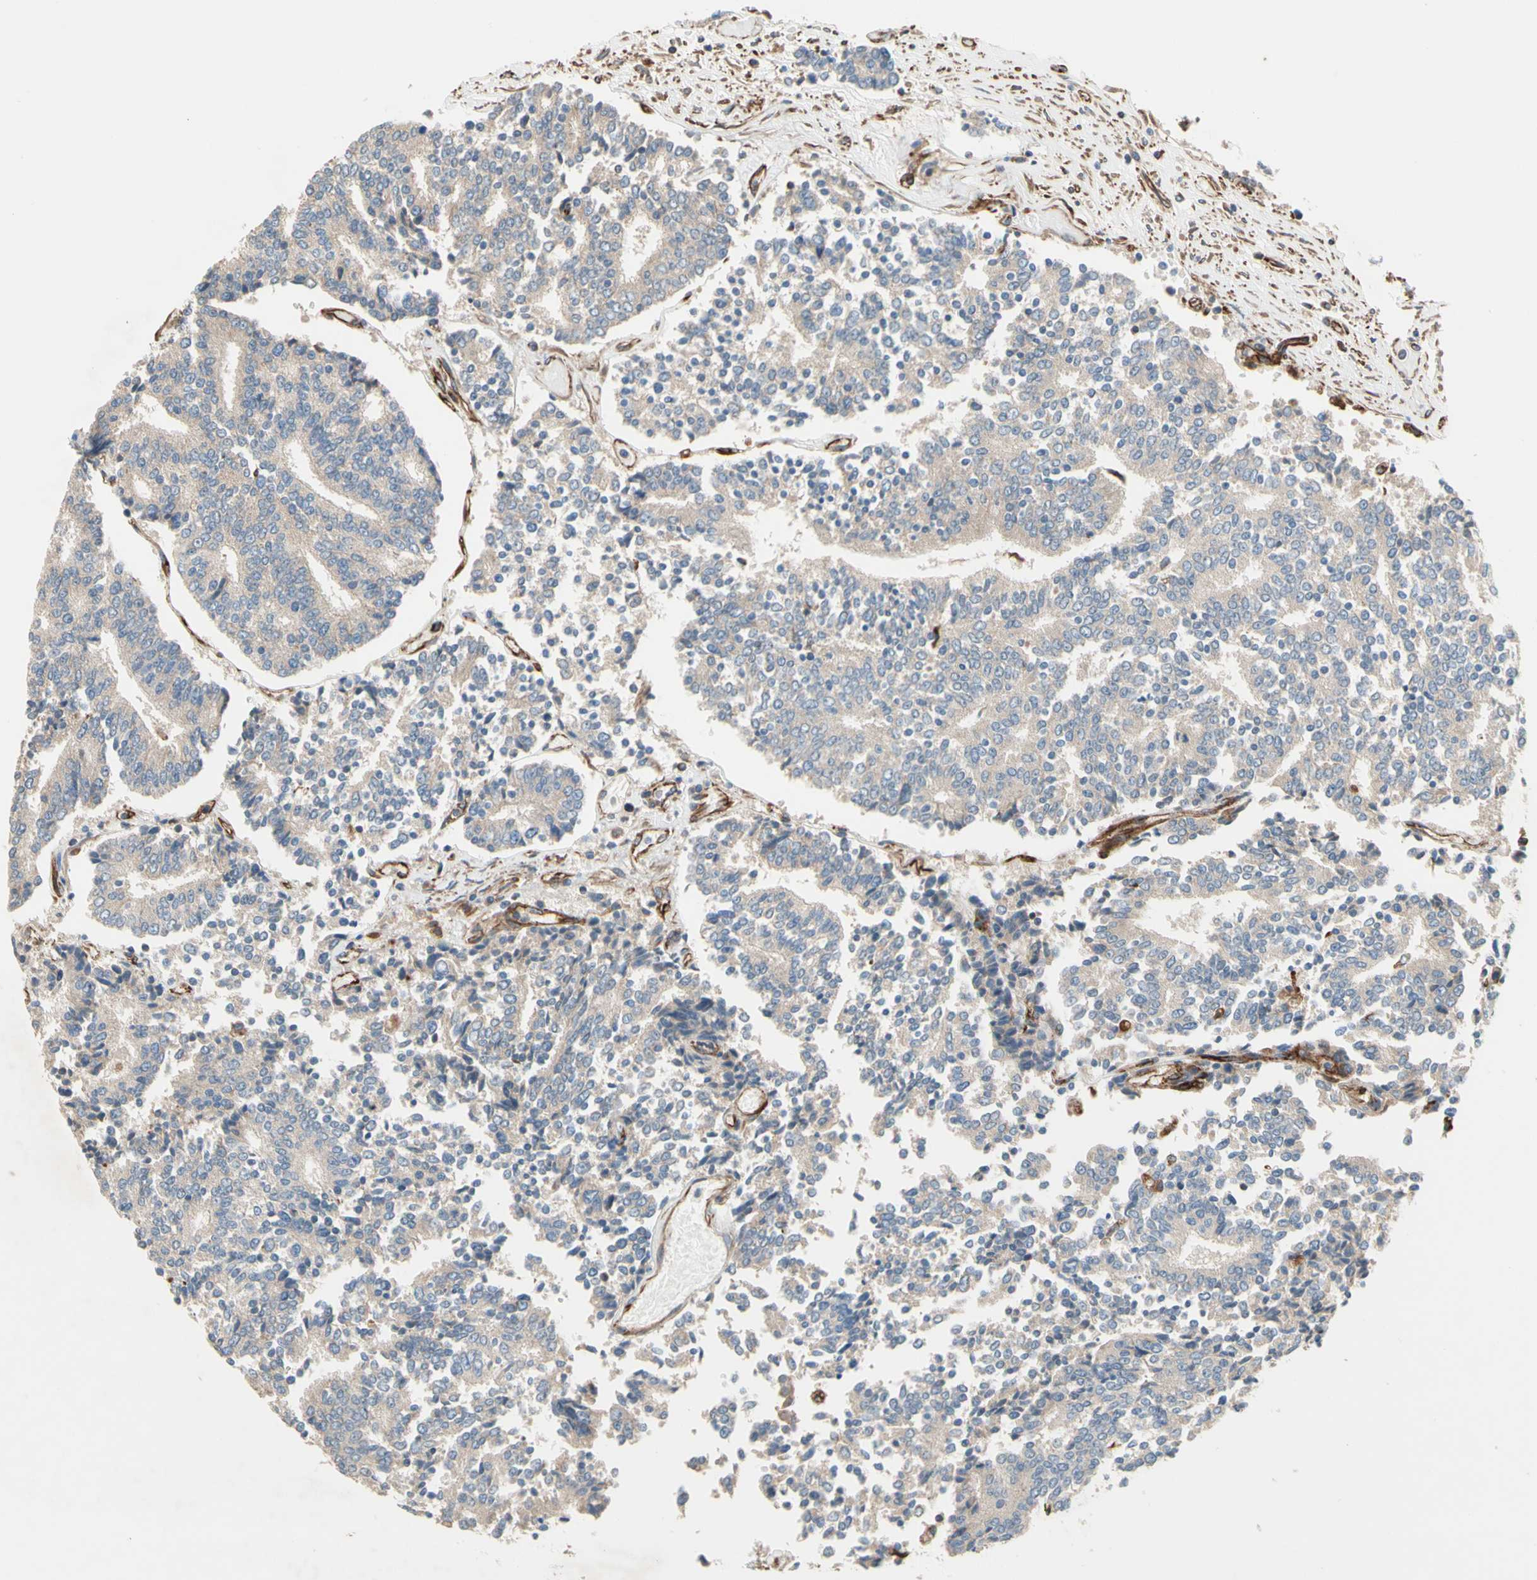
{"staining": {"intensity": "weak", "quantity": "25%-75%", "location": "cytoplasmic/membranous"}, "tissue": "prostate cancer", "cell_type": "Tumor cells", "image_type": "cancer", "snomed": [{"axis": "morphology", "description": "Normal tissue, NOS"}, {"axis": "morphology", "description": "Adenocarcinoma, High grade"}, {"axis": "topography", "description": "Prostate"}, {"axis": "topography", "description": "Seminal veicle"}], "caption": "An IHC image of tumor tissue is shown. Protein staining in brown shows weak cytoplasmic/membranous positivity in high-grade adenocarcinoma (prostate) within tumor cells.", "gene": "TRAF2", "patient": {"sex": "male", "age": 55}}